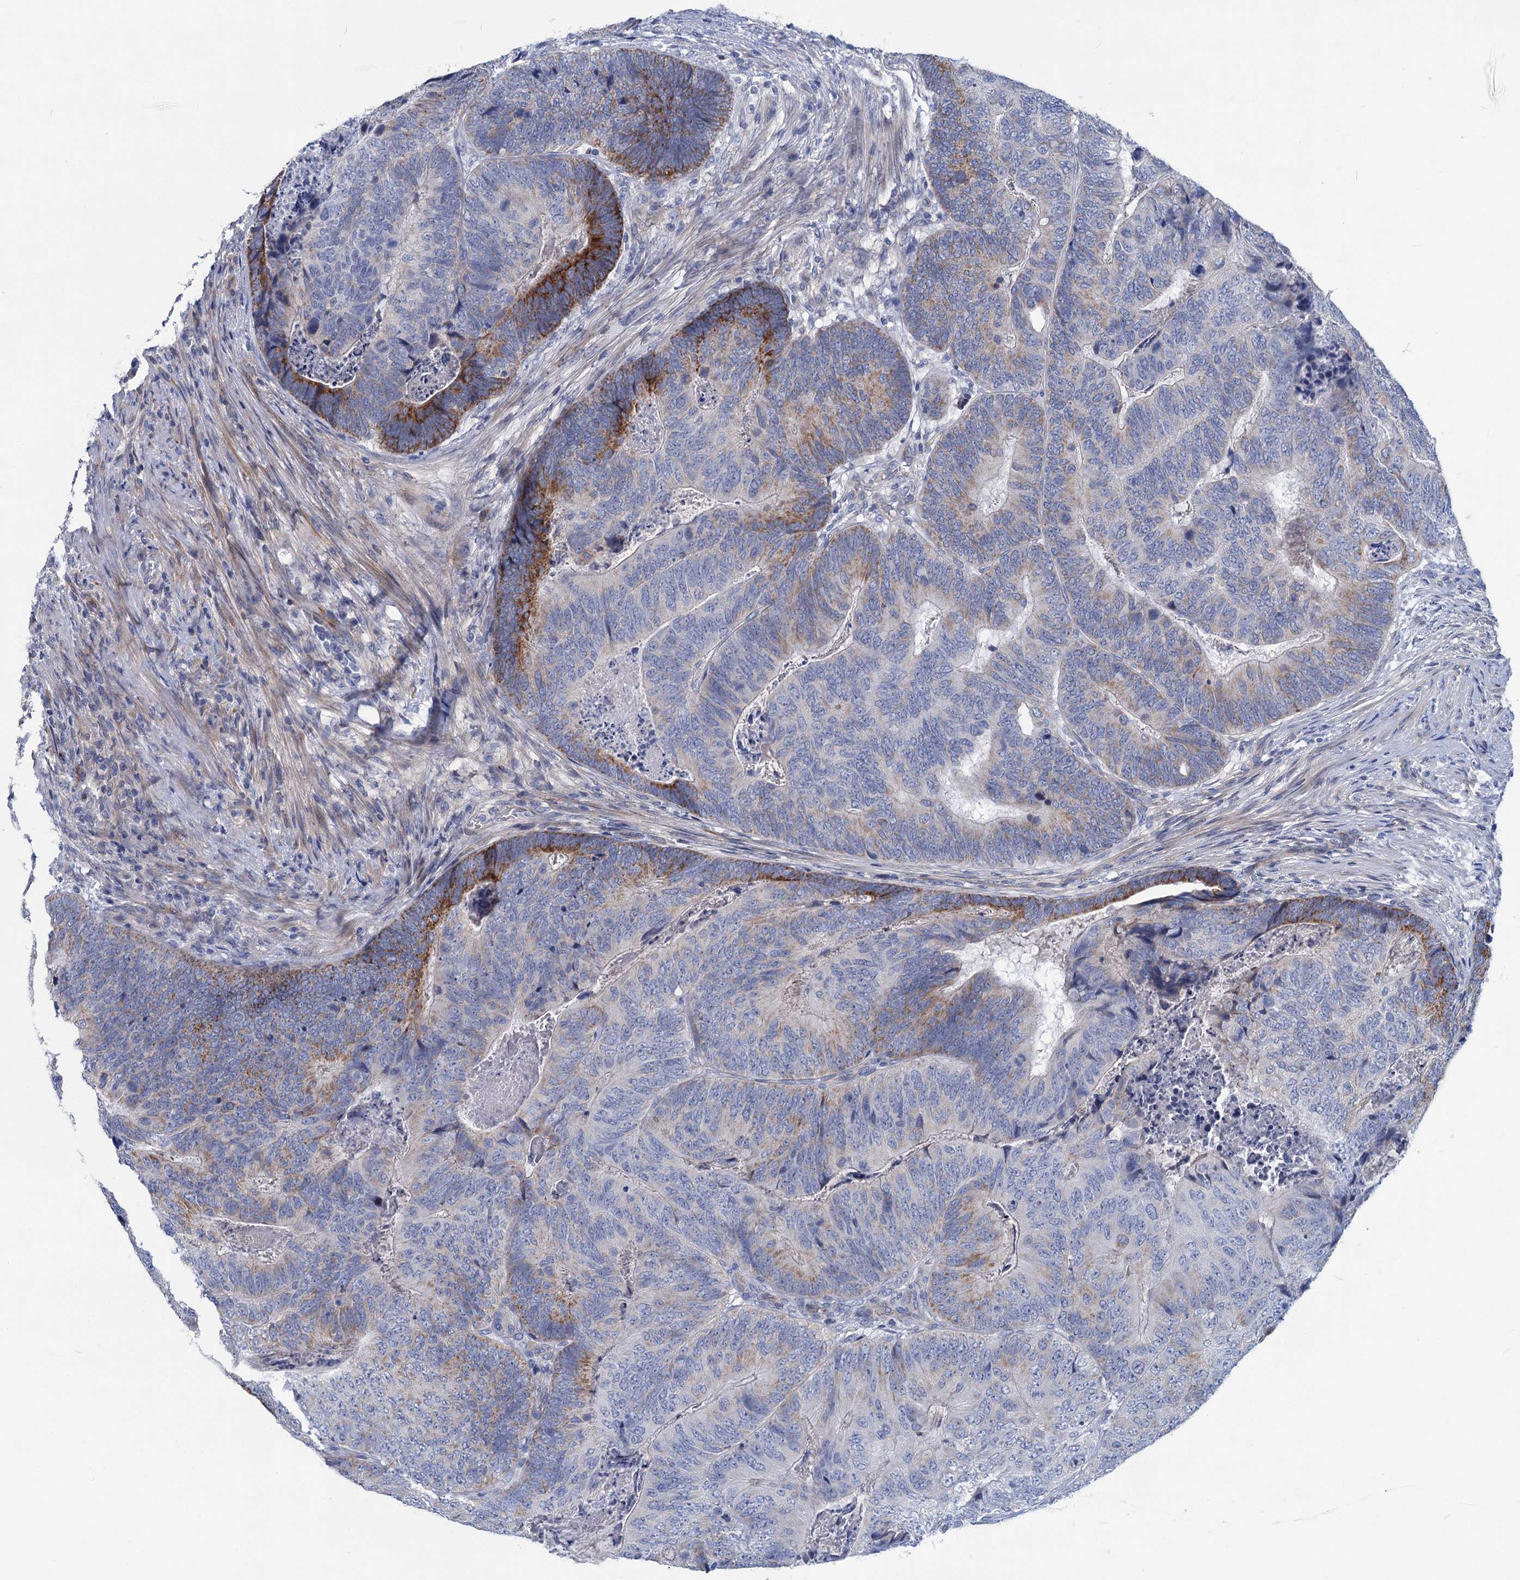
{"staining": {"intensity": "strong", "quantity": "<25%", "location": "cytoplasmic/membranous"}, "tissue": "colorectal cancer", "cell_type": "Tumor cells", "image_type": "cancer", "snomed": [{"axis": "morphology", "description": "Adenocarcinoma, NOS"}, {"axis": "topography", "description": "Colon"}], "caption": "About <25% of tumor cells in colorectal cancer exhibit strong cytoplasmic/membranous protein positivity as visualized by brown immunohistochemical staining.", "gene": "CHDH", "patient": {"sex": "female", "age": 67}}